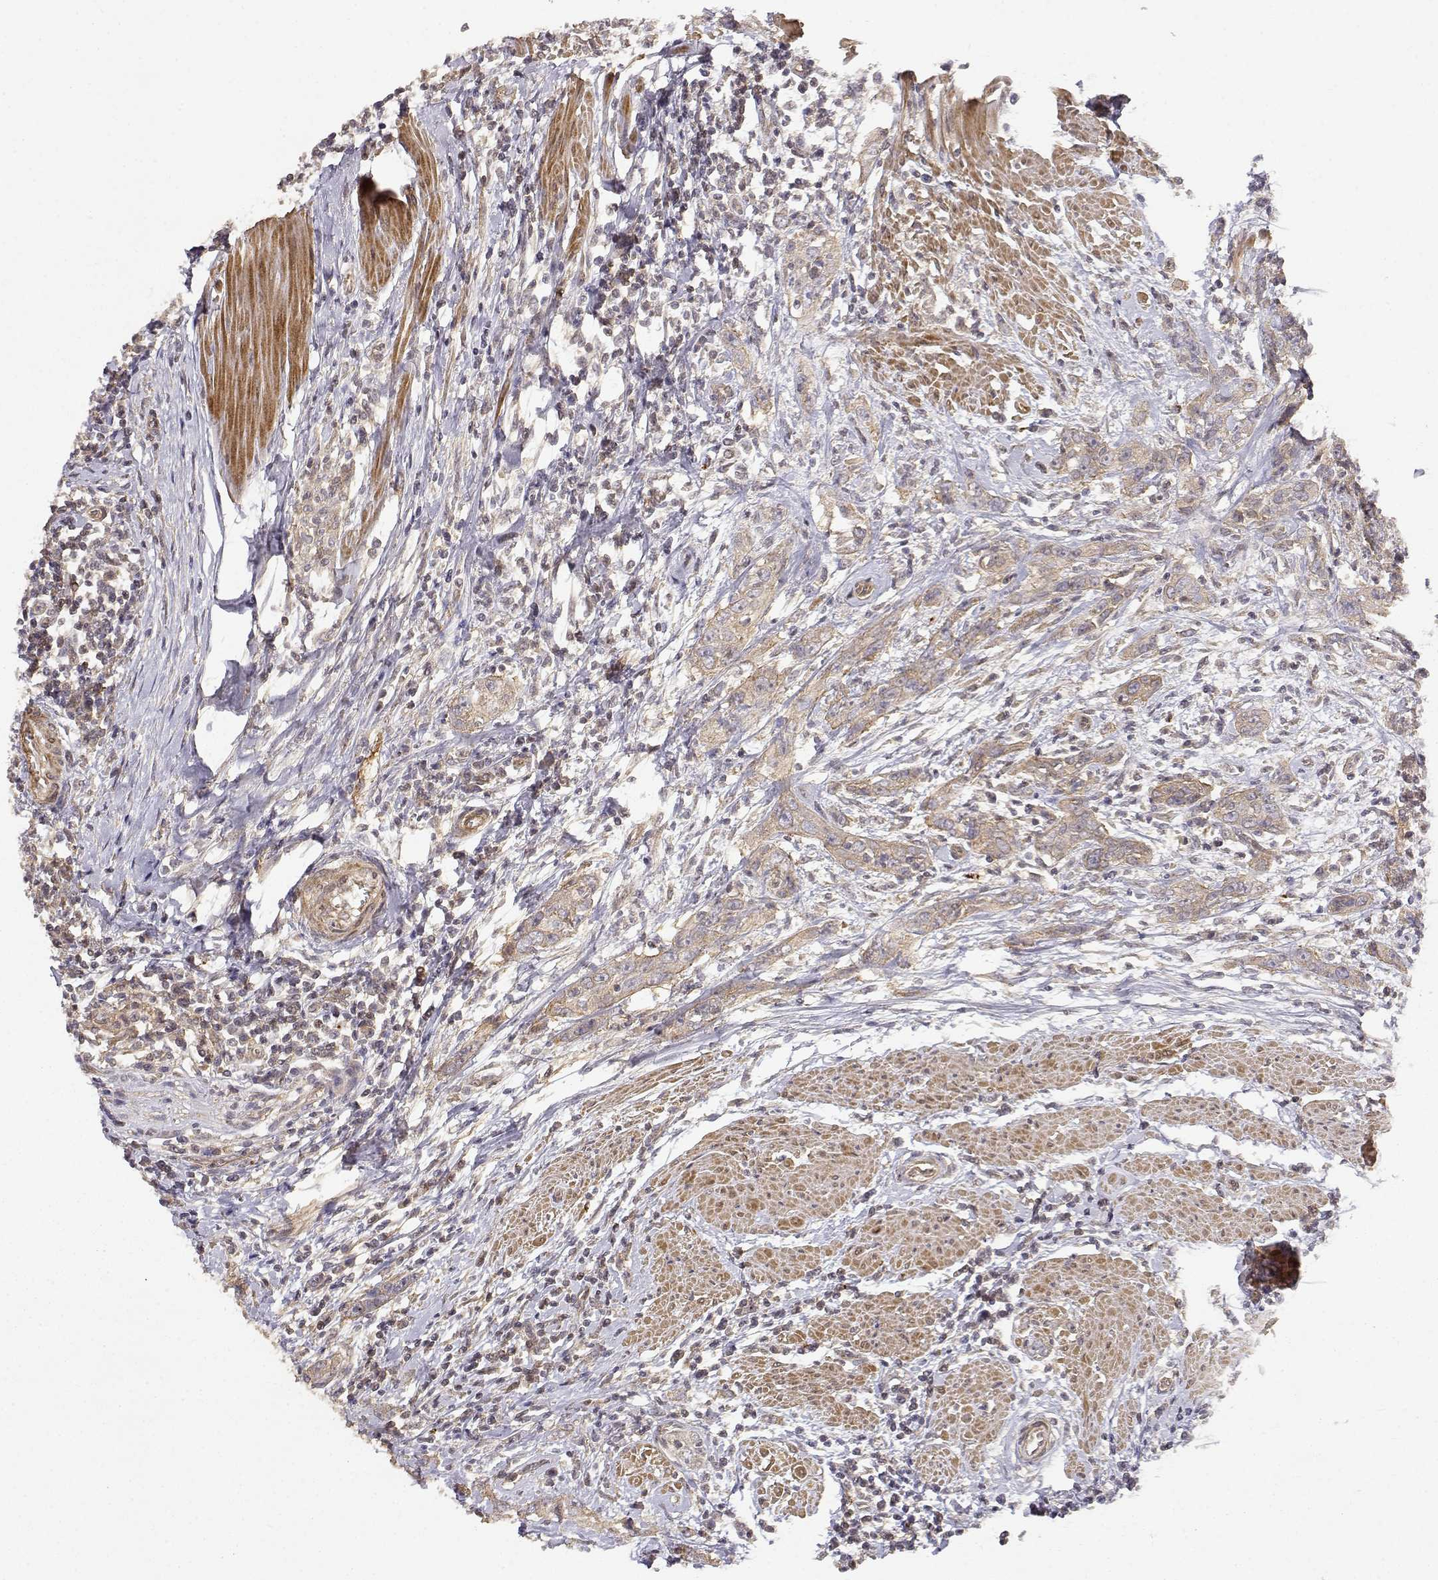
{"staining": {"intensity": "weak", "quantity": ">75%", "location": "cytoplasmic/membranous"}, "tissue": "urothelial cancer", "cell_type": "Tumor cells", "image_type": "cancer", "snomed": [{"axis": "morphology", "description": "Urothelial carcinoma, High grade"}, {"axis": "topography", "description": "Urinary bladder"}], "caption": "Immunohistochemical staining of human urothelial cancer reveals low levels of weak cytoplasmic/membranous protein positivity in approximately >75% of tumor cells.", "gene": "PICK1", "patient": {"sex": "male", "age": 83}}